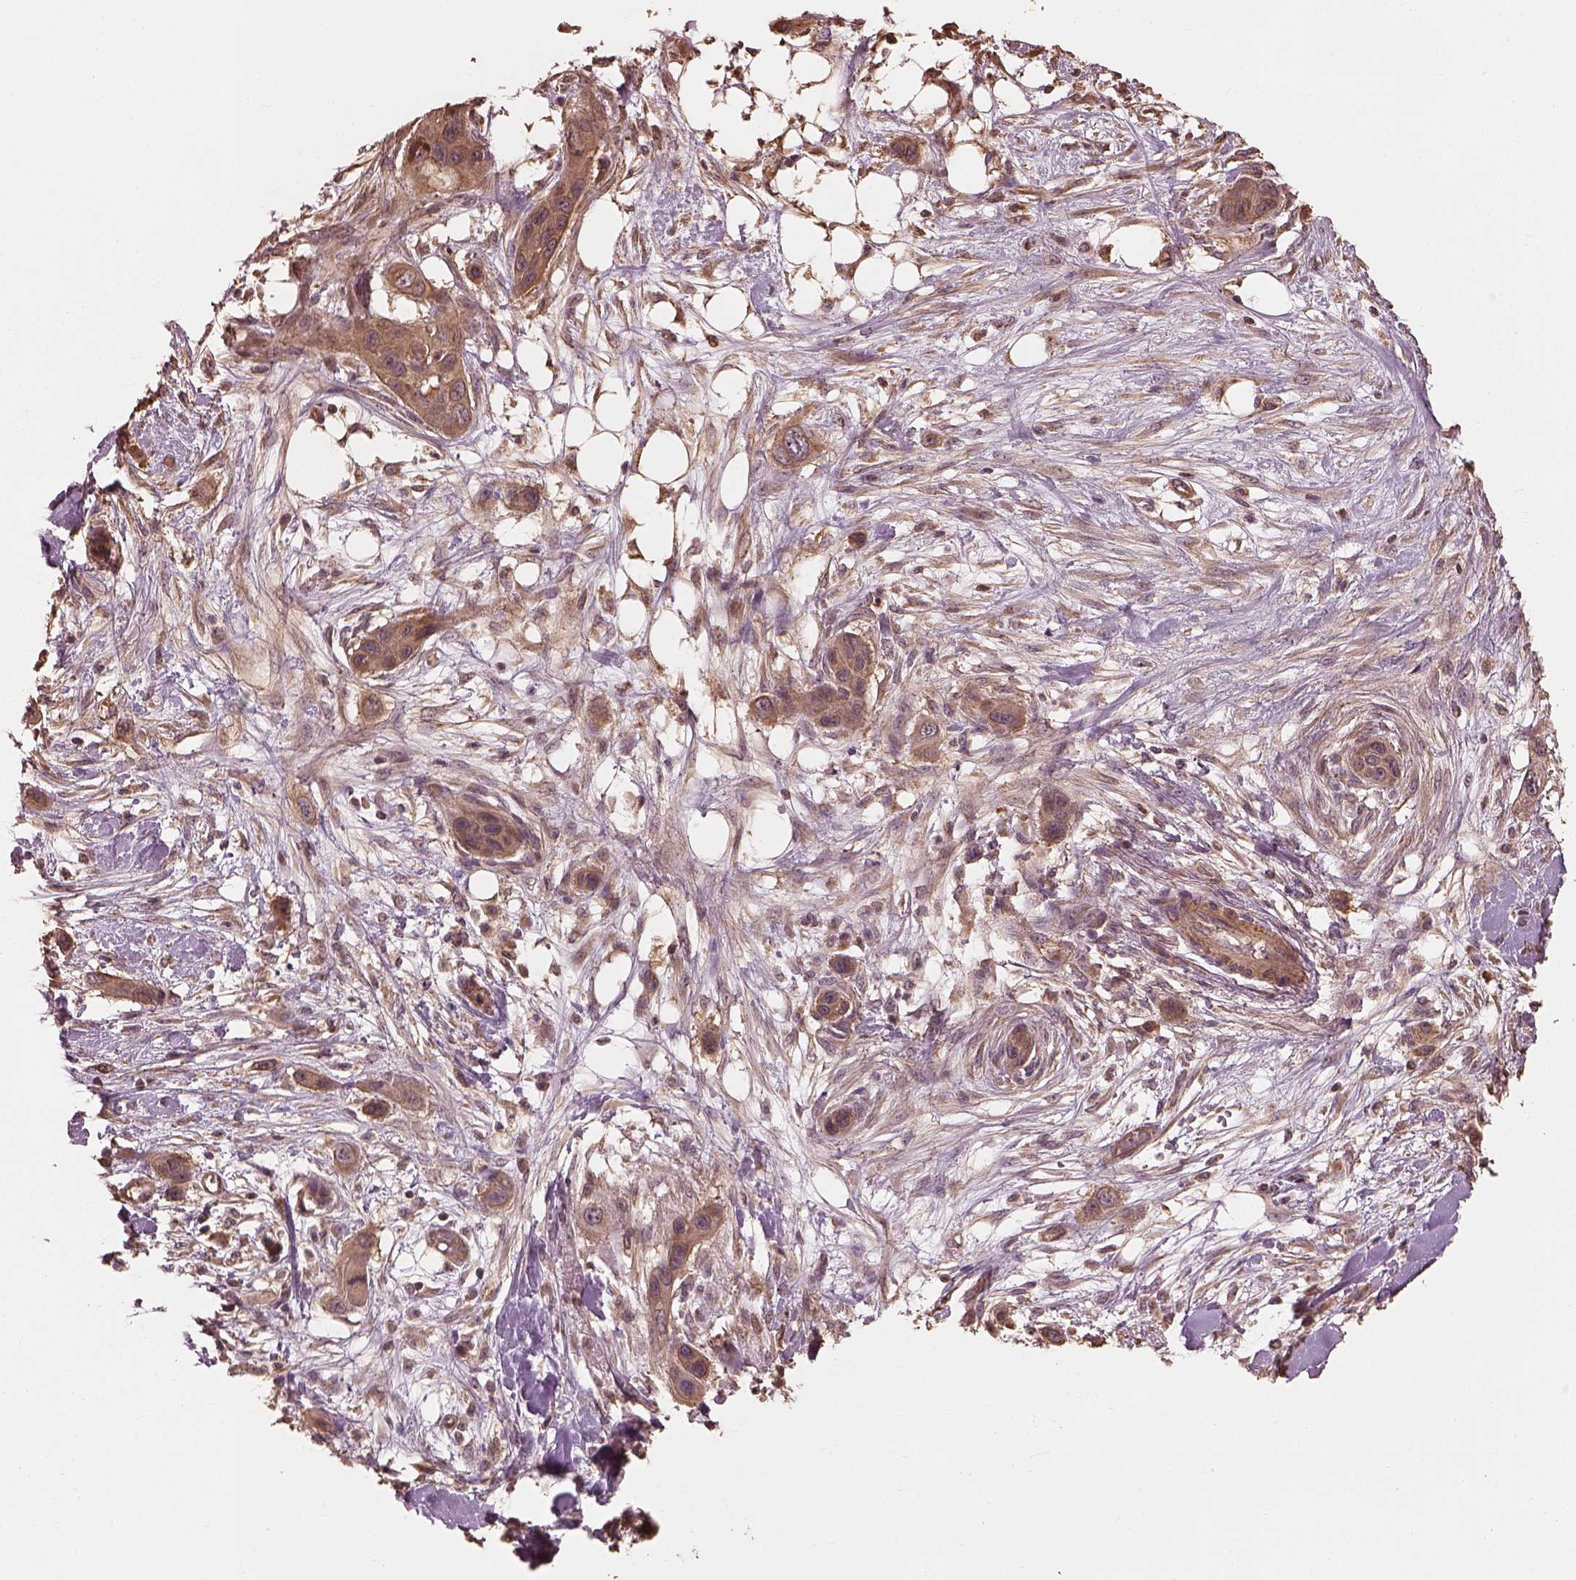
{"staining": {"intensity": "moderate", "quantity": ">75%", "location": "cytoplasmic/membranous"}, "tissue": "skin cancer", "cell_type": "Tumor cells", "image_type": "cancer", "snomed": [{"axis": "morphology", "description": "Squamous cell carcinoma, NOS"}, {"axis": "topography", "description": "Skin"}], "caption": "A micrograph of human skin cancer (squamous cell carcinoma) stained for a protein displays moderate cytoplasmic/membranous brown staining in tumor cells.", "gene": "METTL4", "patient": {"sex": "male", "age": 79}}